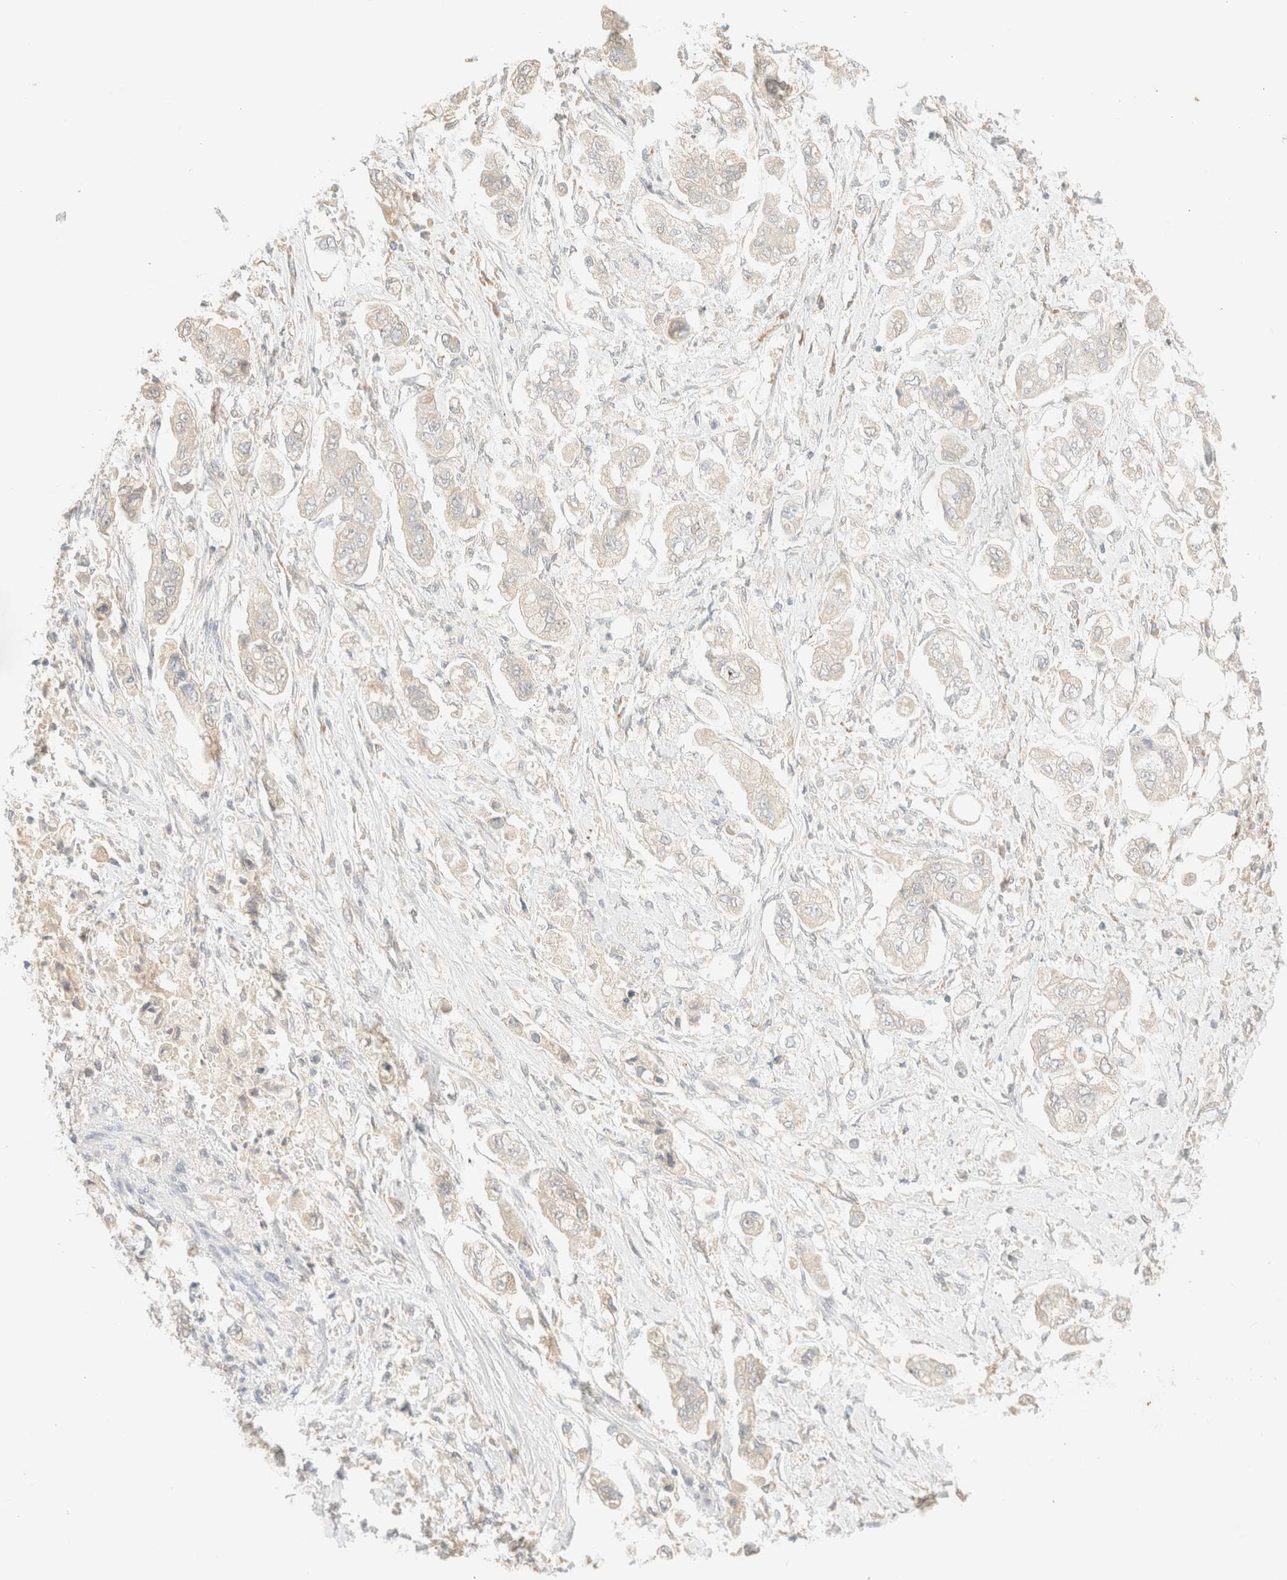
{"staining": {"intensity": "negative", "quantity": "none", "location": "none"}, "tissue": "stomach cancer", "cell_type": "Tumor cells", "image_type": "cancer", "snomed": [{"axis": "morphology", "description": "Adenocarcinoma, NOS"}, {"axis": "topography", "description": "Stomach"}], "caption": "This is a micrograph of immunohistochemistry (IHC) staining of adenocarcinoma (stomach), which shows no positivity in tumor cells.", "gene": "SPARCL1", "patient": {"sex": "male", "age": 62}}